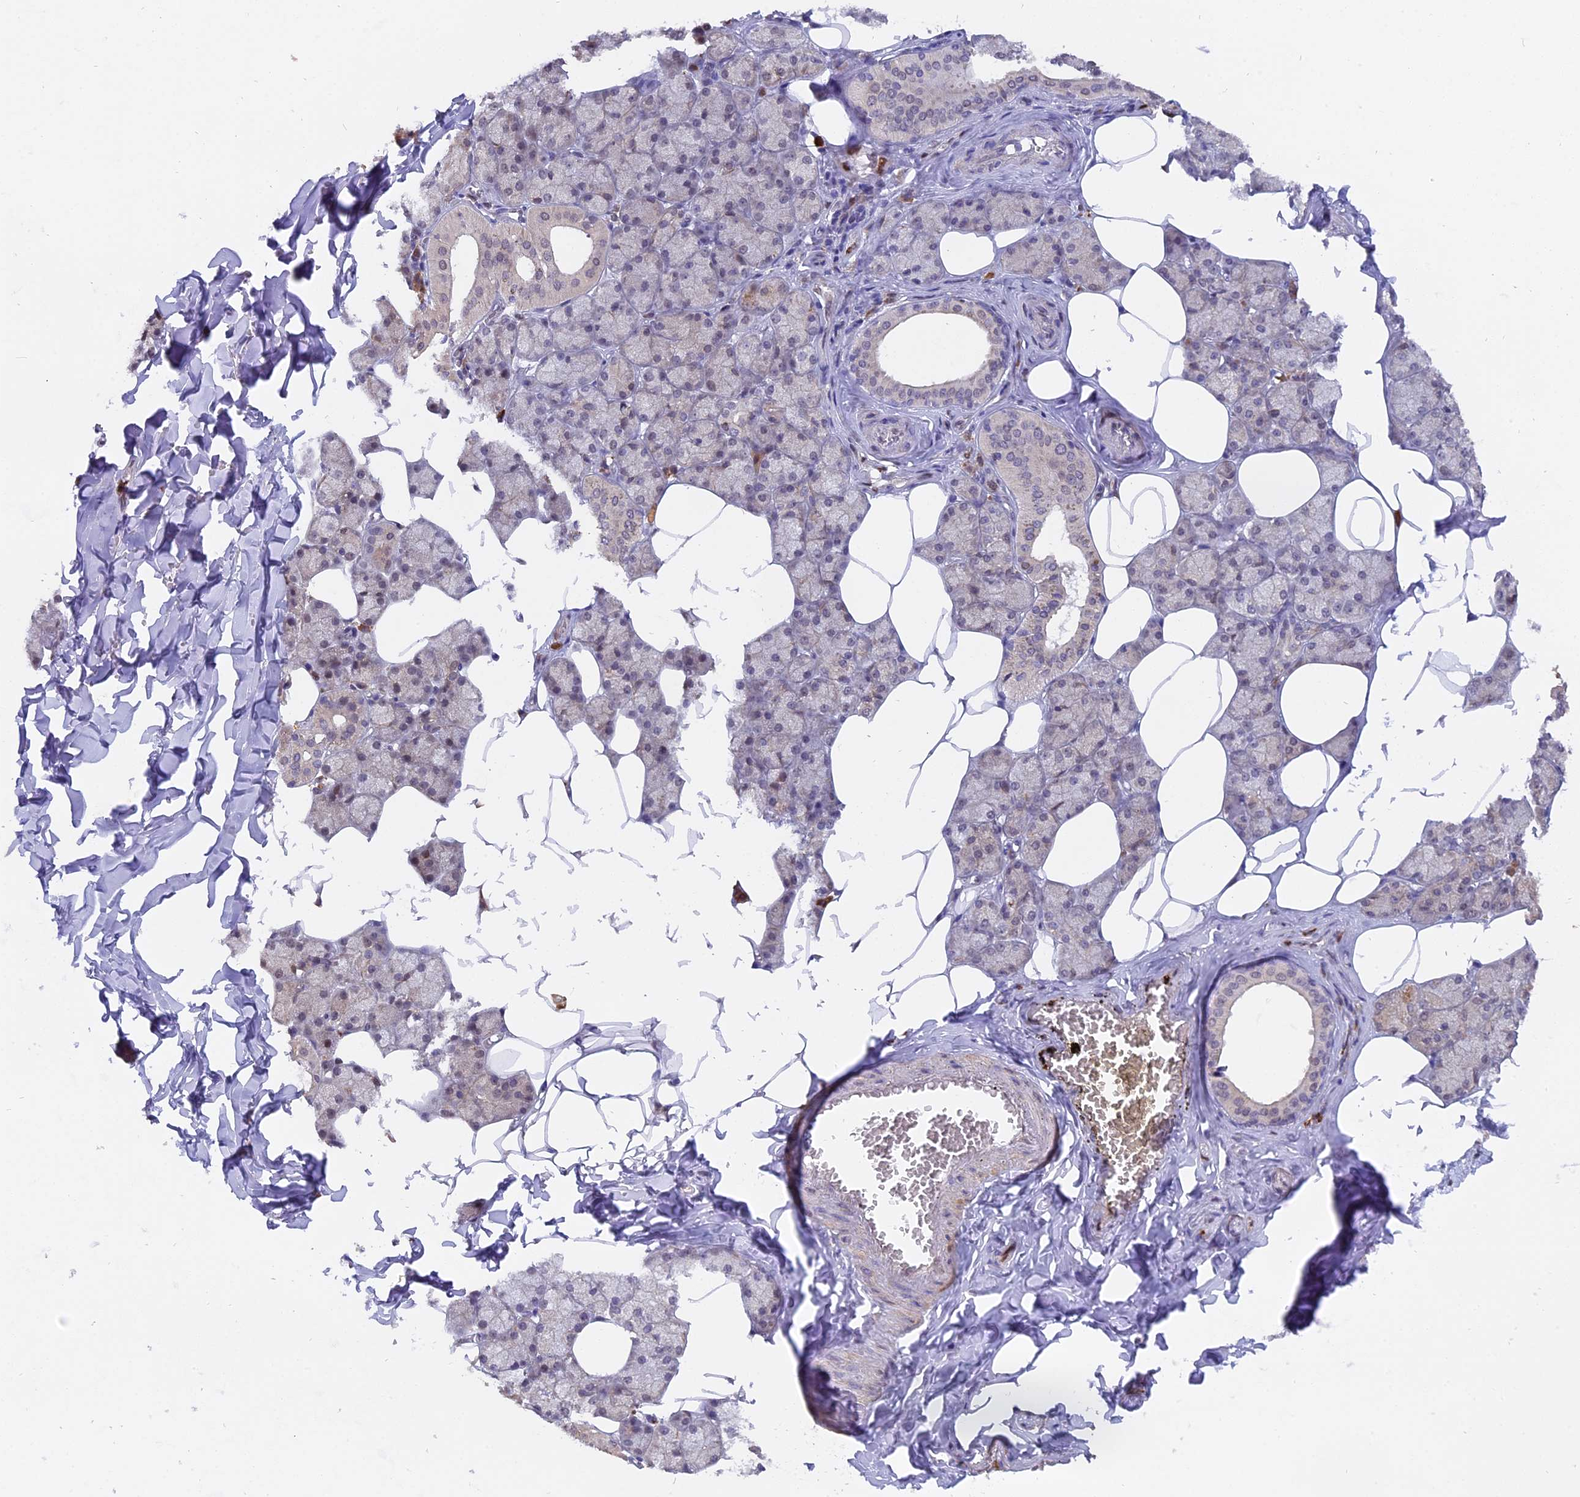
{"staining": {"intensity": "weak", "quantity": "25%-75%", "location": "cytoplasmic/membranous,nuclear"}, "tissue": "salivary gland", "cell_type": "Glandular cells", "image_type": "normal", "snomed": [{"axis": "morphology", "description": "Normal tissue, NOS"}, {"axis": "topography", "description": "Salivary gland"}], "caption": "Immunohistochemistry micrograph of benign salivary gland stained for a protein (brown), which demonstrates low levels of weak cytoplasmic/membranous,nuclear expression in approximately 25%-75% of glandular cells.", "gene": "FAM118B", "patient": {"sex": "male", "age": 62}}